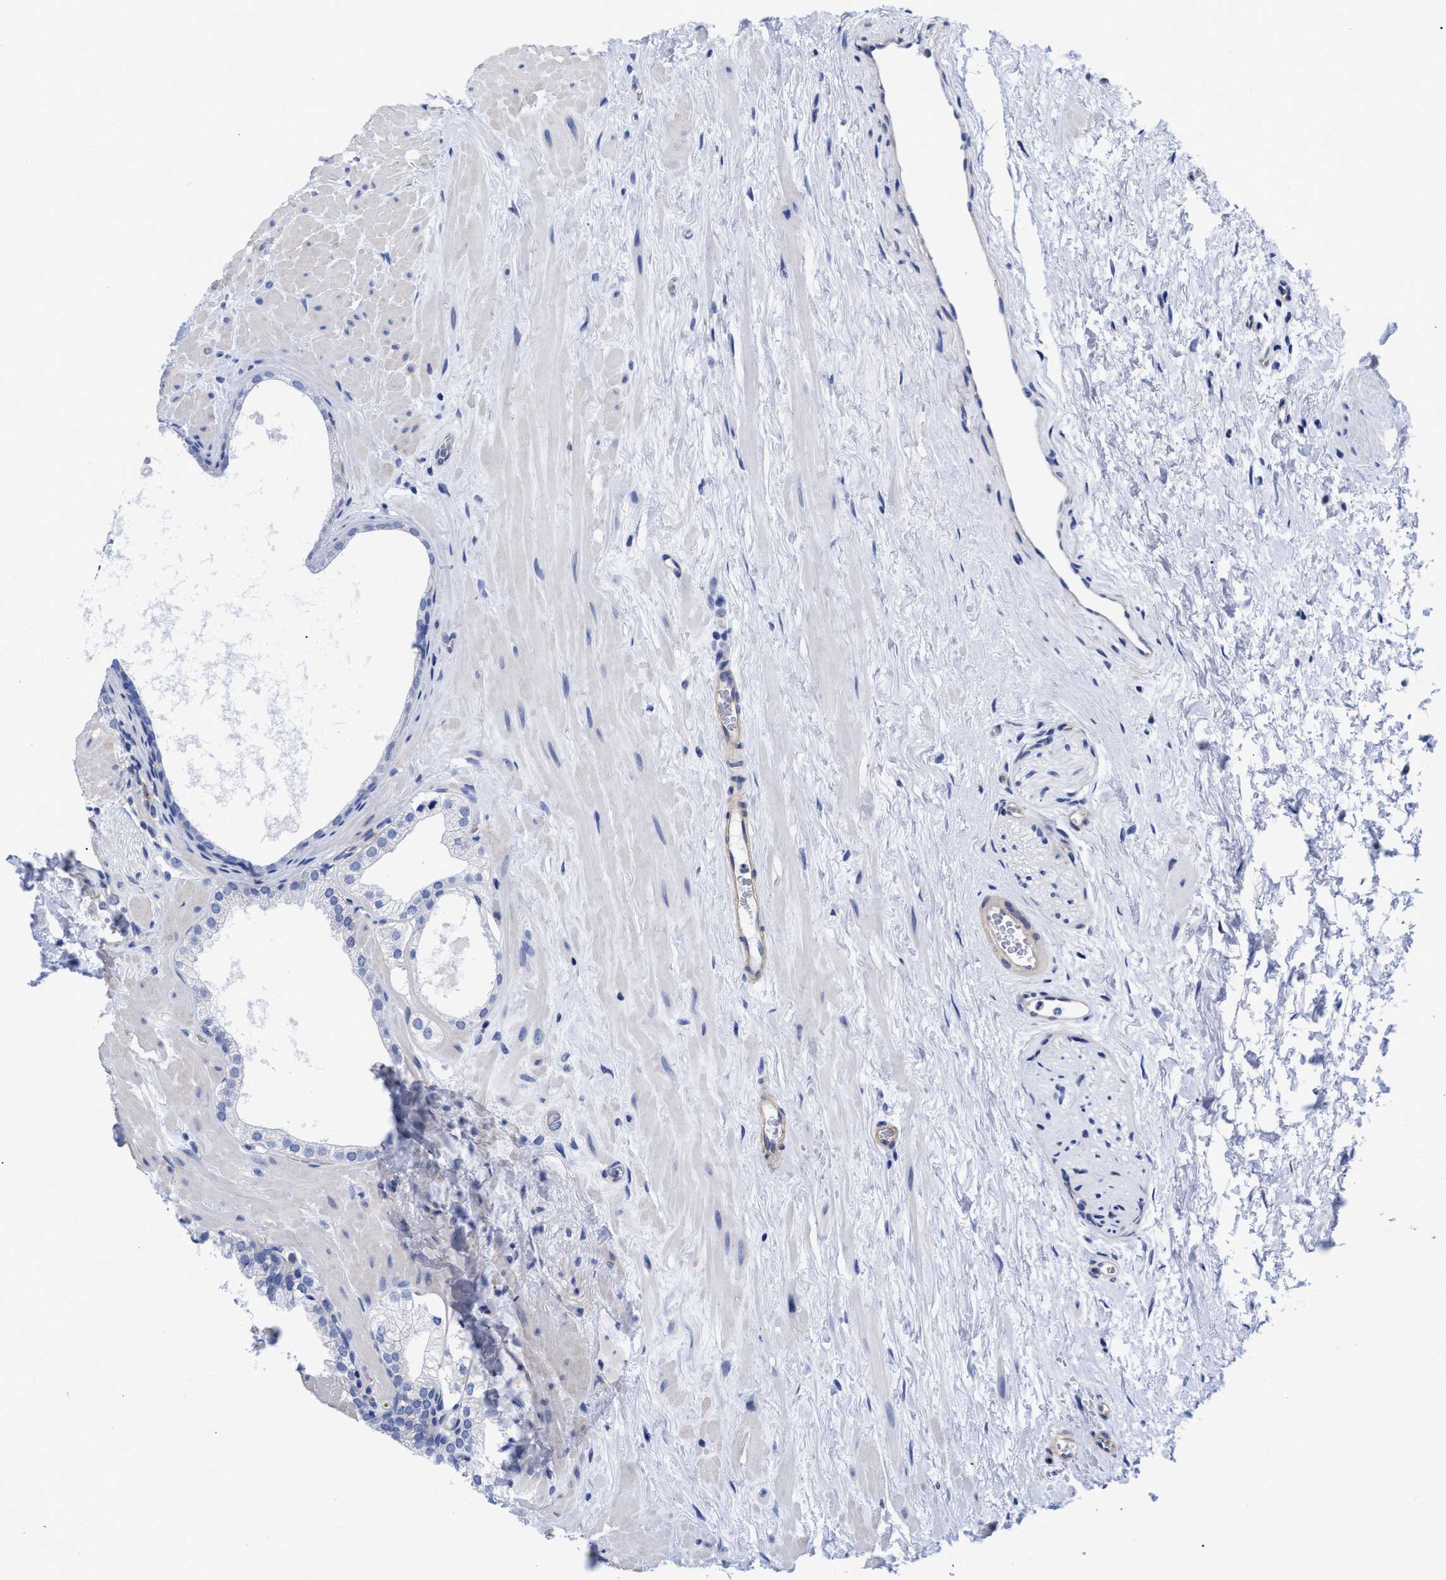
{"staining": {"intensity": "negative", "quantity": "none", "location": "none"}, "tissue": "prostate", "cell_type": "Glandular cells", "image_type": "normal", "snomed": [{"axis": "morphology", "description": "Normal tissue, NOS"}, {"axis": "morphology", "description": "Urothelial carcinoma, Low grade"}, {"axis": "topography", "description": "Urinary bladder"}, {"axis": "topography", "description": "Prostate"}], "caption": "Benign prostate was stained to show a protein in brown. There is no significant positivity in glandular cells. (DAB (3,3'-diaminobenzidine) immunohistochemistry, high magnification).", "gene": "IRAG2", "patient": {"sex": "male", "age": 60}}